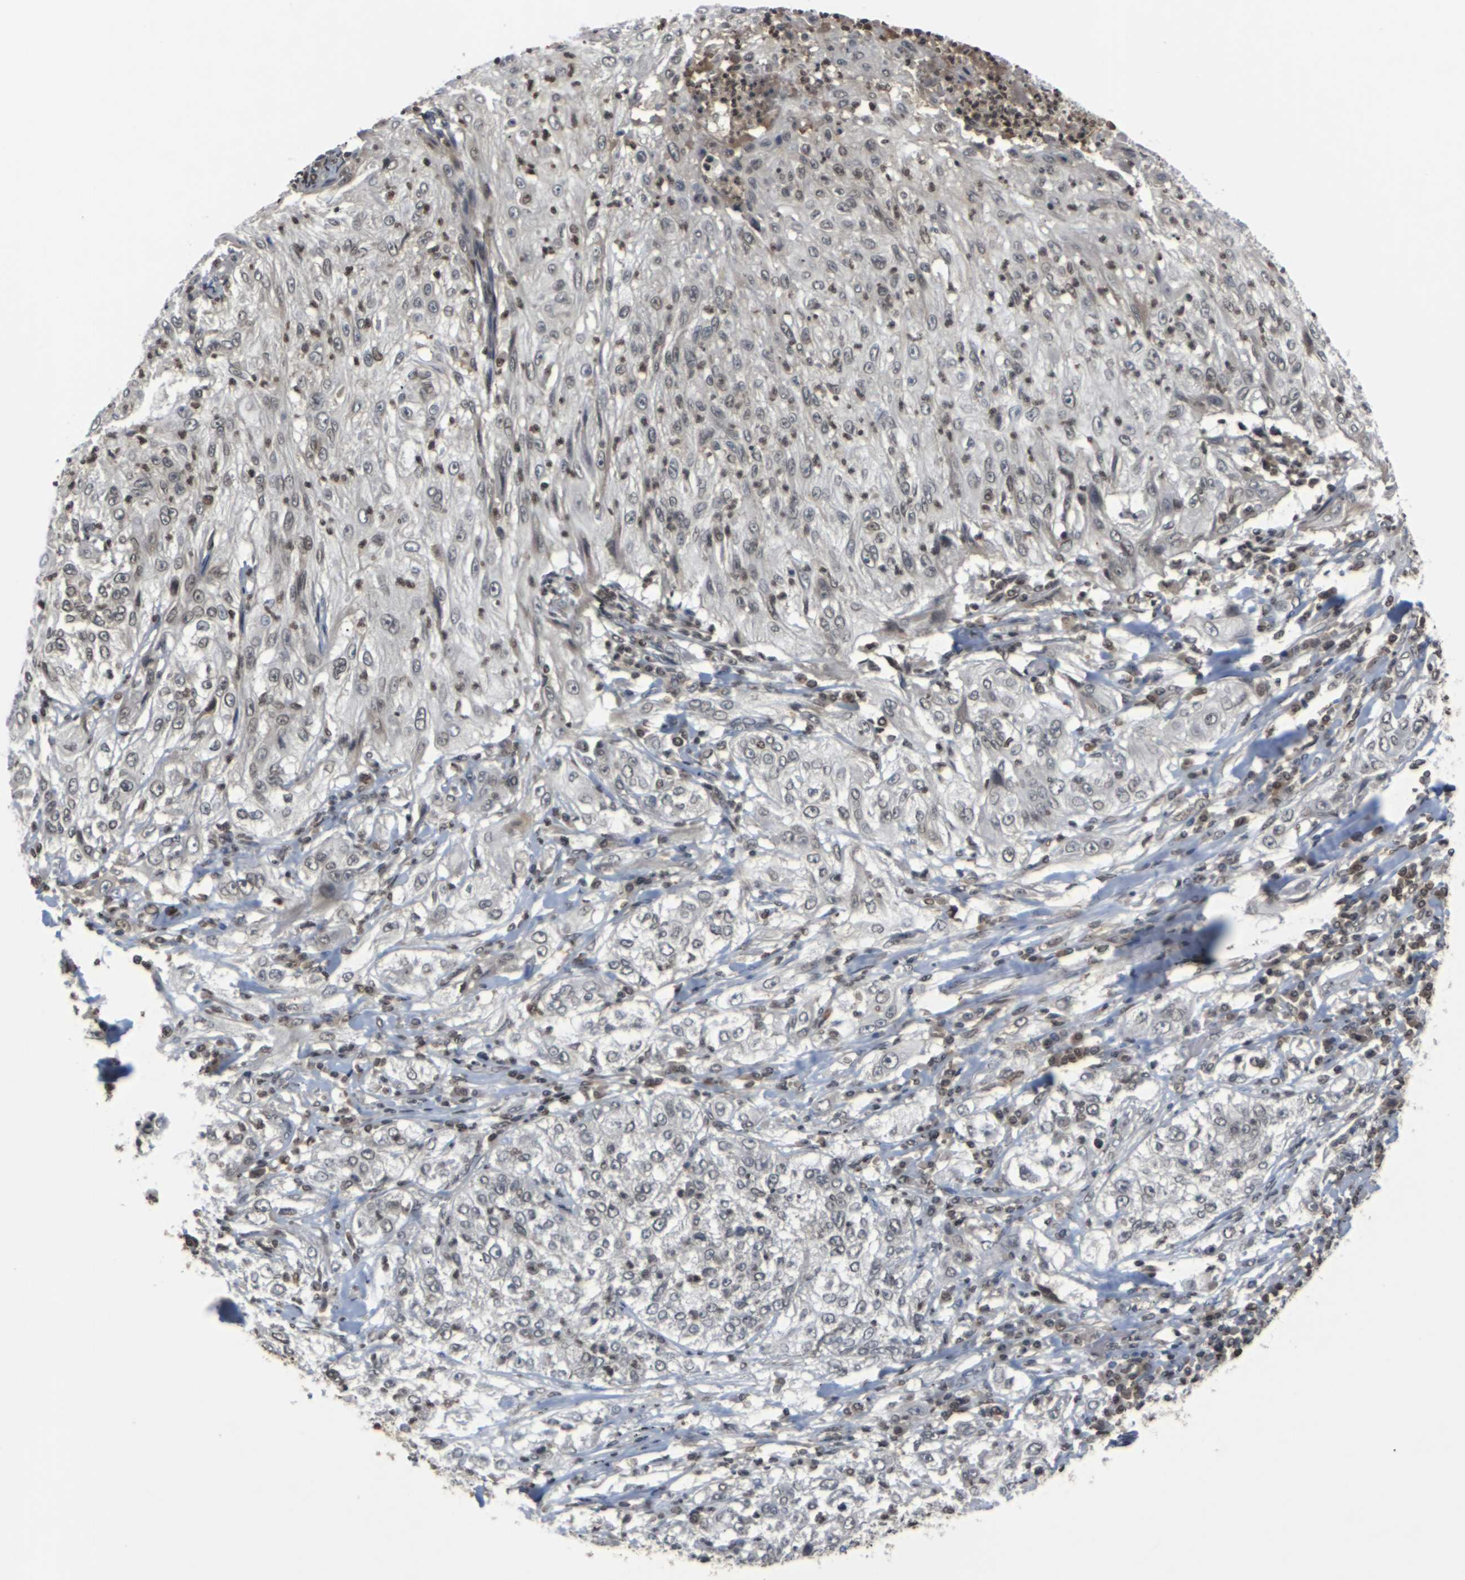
{"staining": {"intensity": "weak", "quantity": "<25%", "location": "nuclear"}, "tissue": "lung cancer", "cell_type": "Tumor cells", "image_type": "cancer", "snomed": [{"axis": "morphology", "description": "Inflammation, NOS"}, {"axis": "morphology", "description": "Squamous cell carcinoma, NOS"}, {"axis": "topography", "description": "Lymph node"}, {"axis": "topography", "description": "Soft tissue"}, {"axis": "topography", "description": "Lung"}], "caption": "A high-resolution micrograph shows IHC staining of lung squamous cell carcinoma, which exhibits no significant expression in tumor cells.", "gene": "NELFA", "patient": {"sex": "male", "age": 66}}